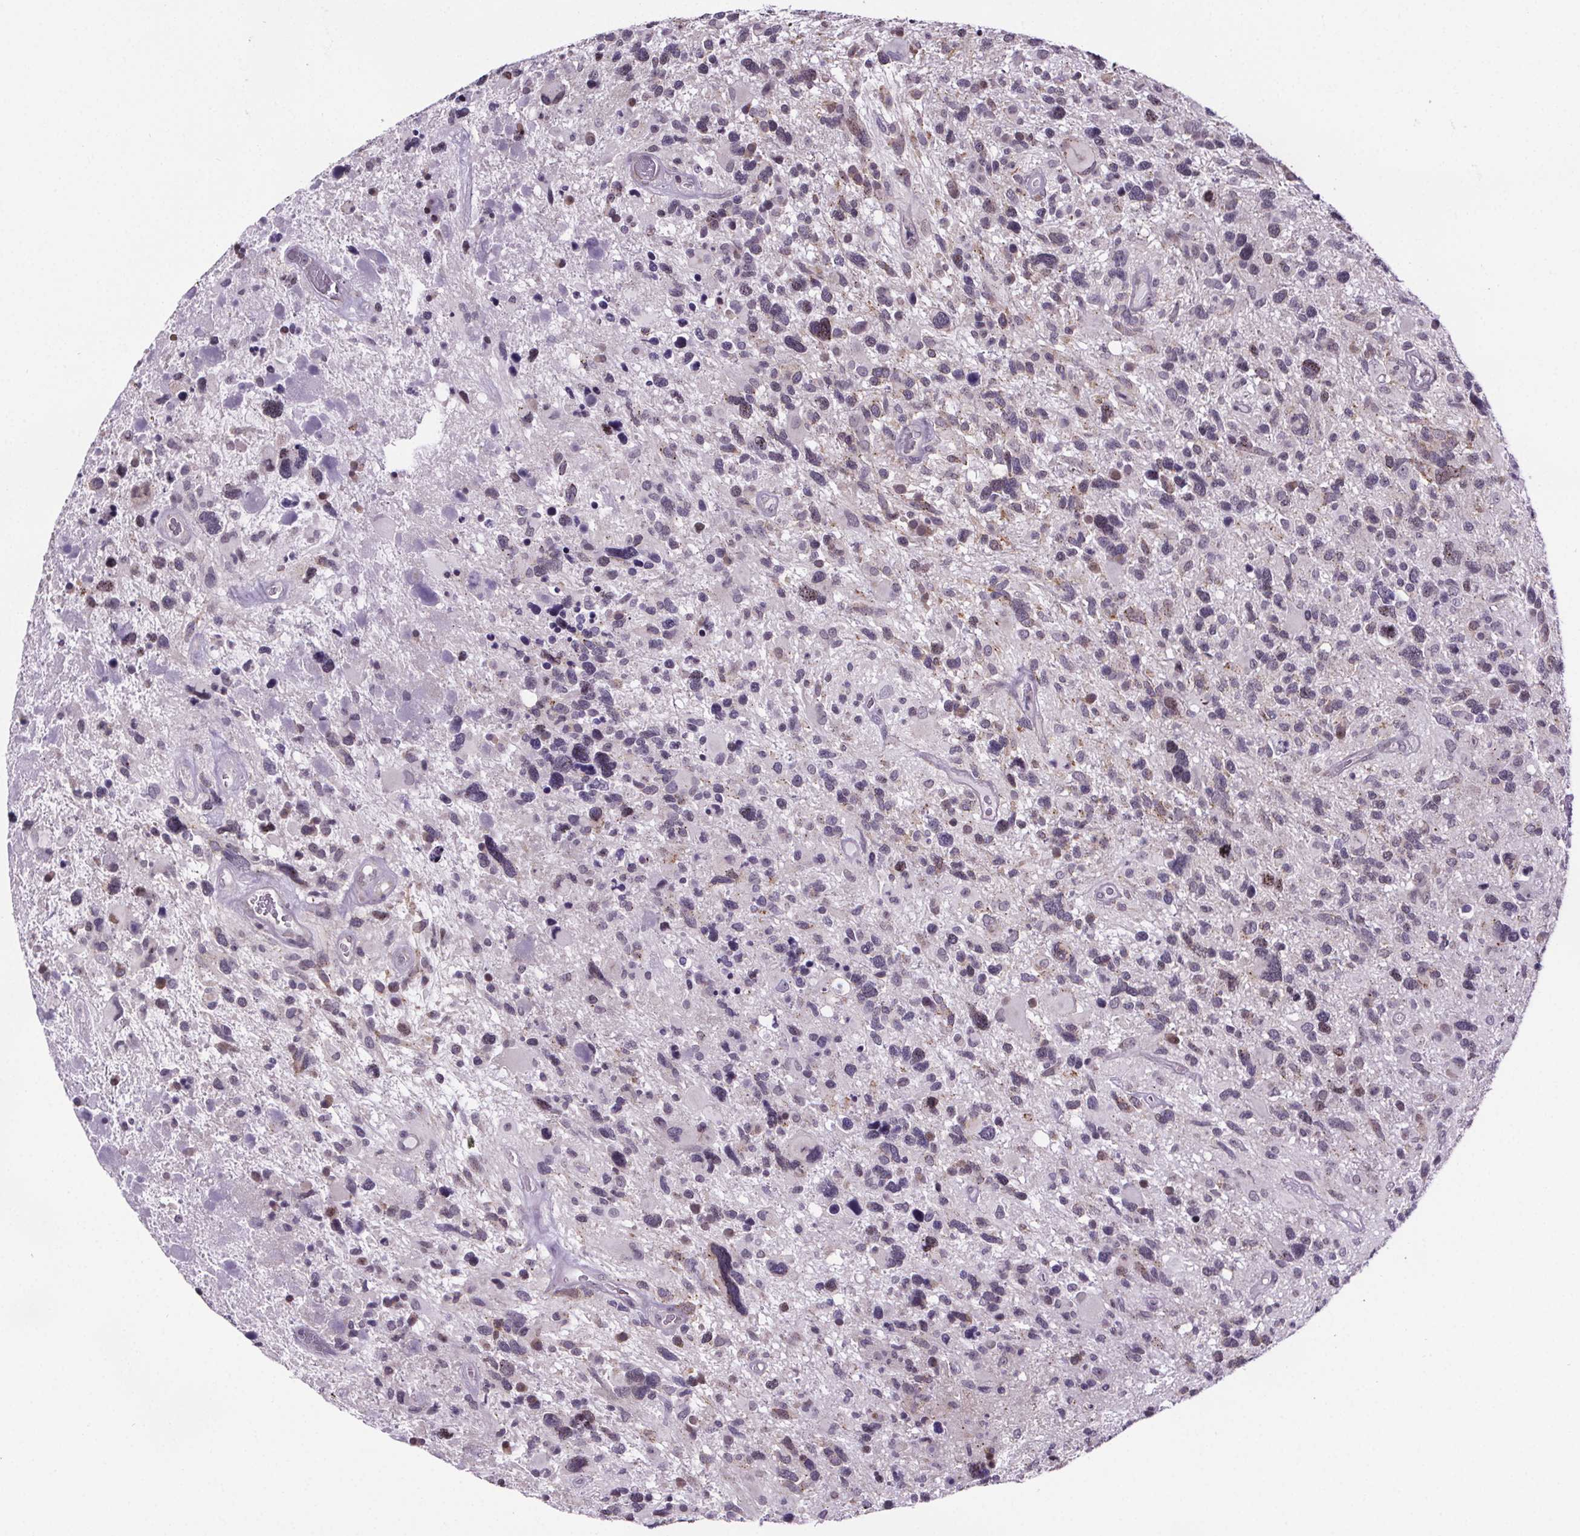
{"staining": {"intensity": "weak", "quantity": "<25%", "location": "cytoplasmic/membranous"}, "tissue": "glioma", "cell_type": "Tumor cells", "image_type": "cancer", "snomed": [{"axis": "morphology", "description": "Glioma, malignant, High grade"}, {"axis": "topography", "description": "Brain"}], "caption": "DAB immunohistochemical staining of malignant glioma (high-grade) shows no significant staining in tumor cells.", "gene": "TTC12", "patient": {"sex": "male", "age": 49}}